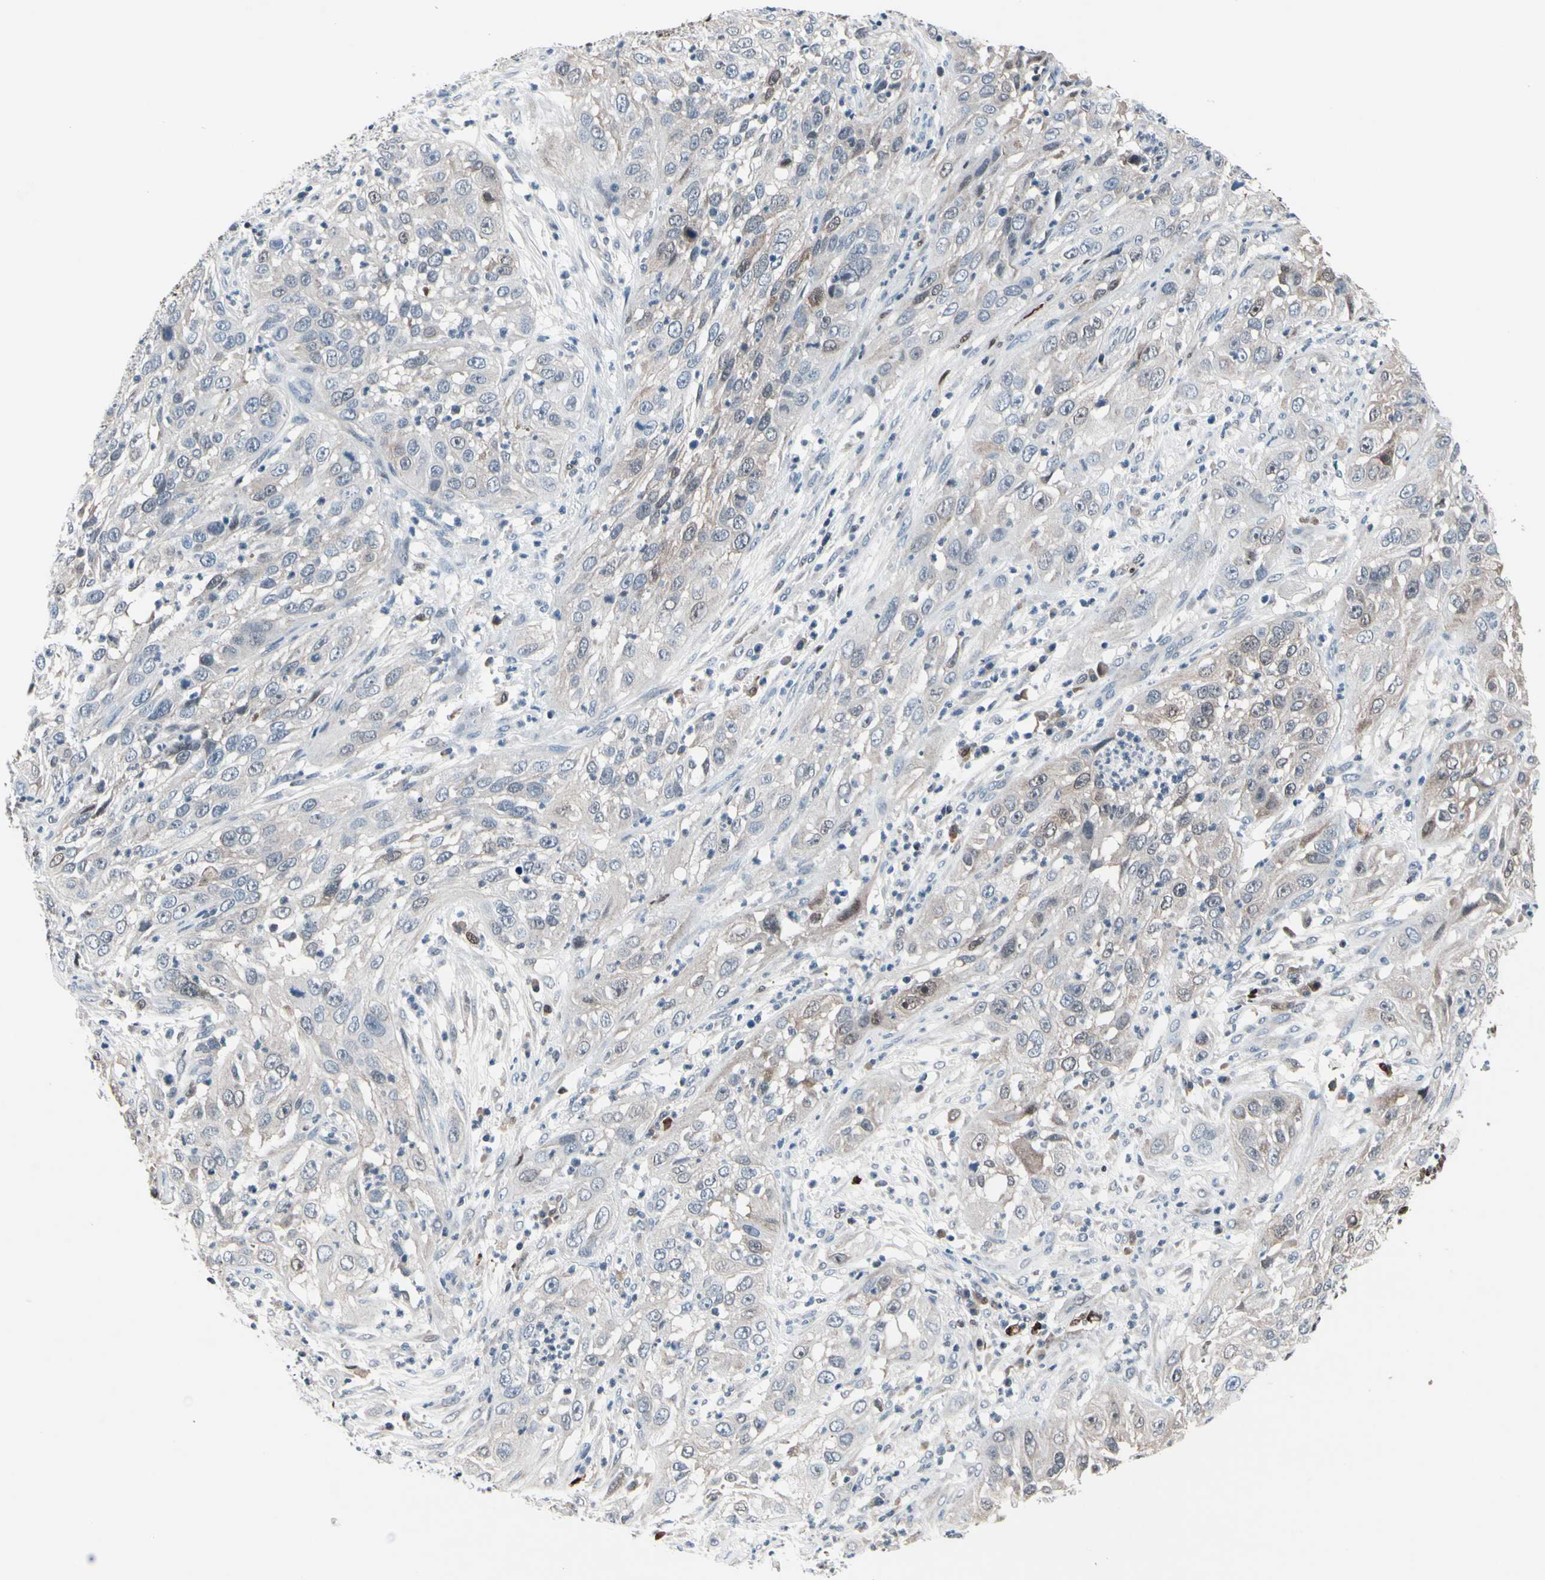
{"staining": {"intensity": "weak", "quantity": "<25%", "location": "cytoplasmic/membranous"}, "tissue": "cervical cancer", "cell_type": "Tumor cells", "image_type": "cancer", "snomed": [{"axis": "morphology", "description": "Squamous cell carcinoma, NOS"}, {"axis": "topography", "description": "Cervix"}], "caption": "High magnification brightfield microscopy of cervical cancer stained with DAB (3,3'-diaminobenzidine) (brown) and counterstained with hematoxylin (blue): tumor cells show no significant staining.", "gene": "TXN", "patient": {"sex": "female", "age": 32}}